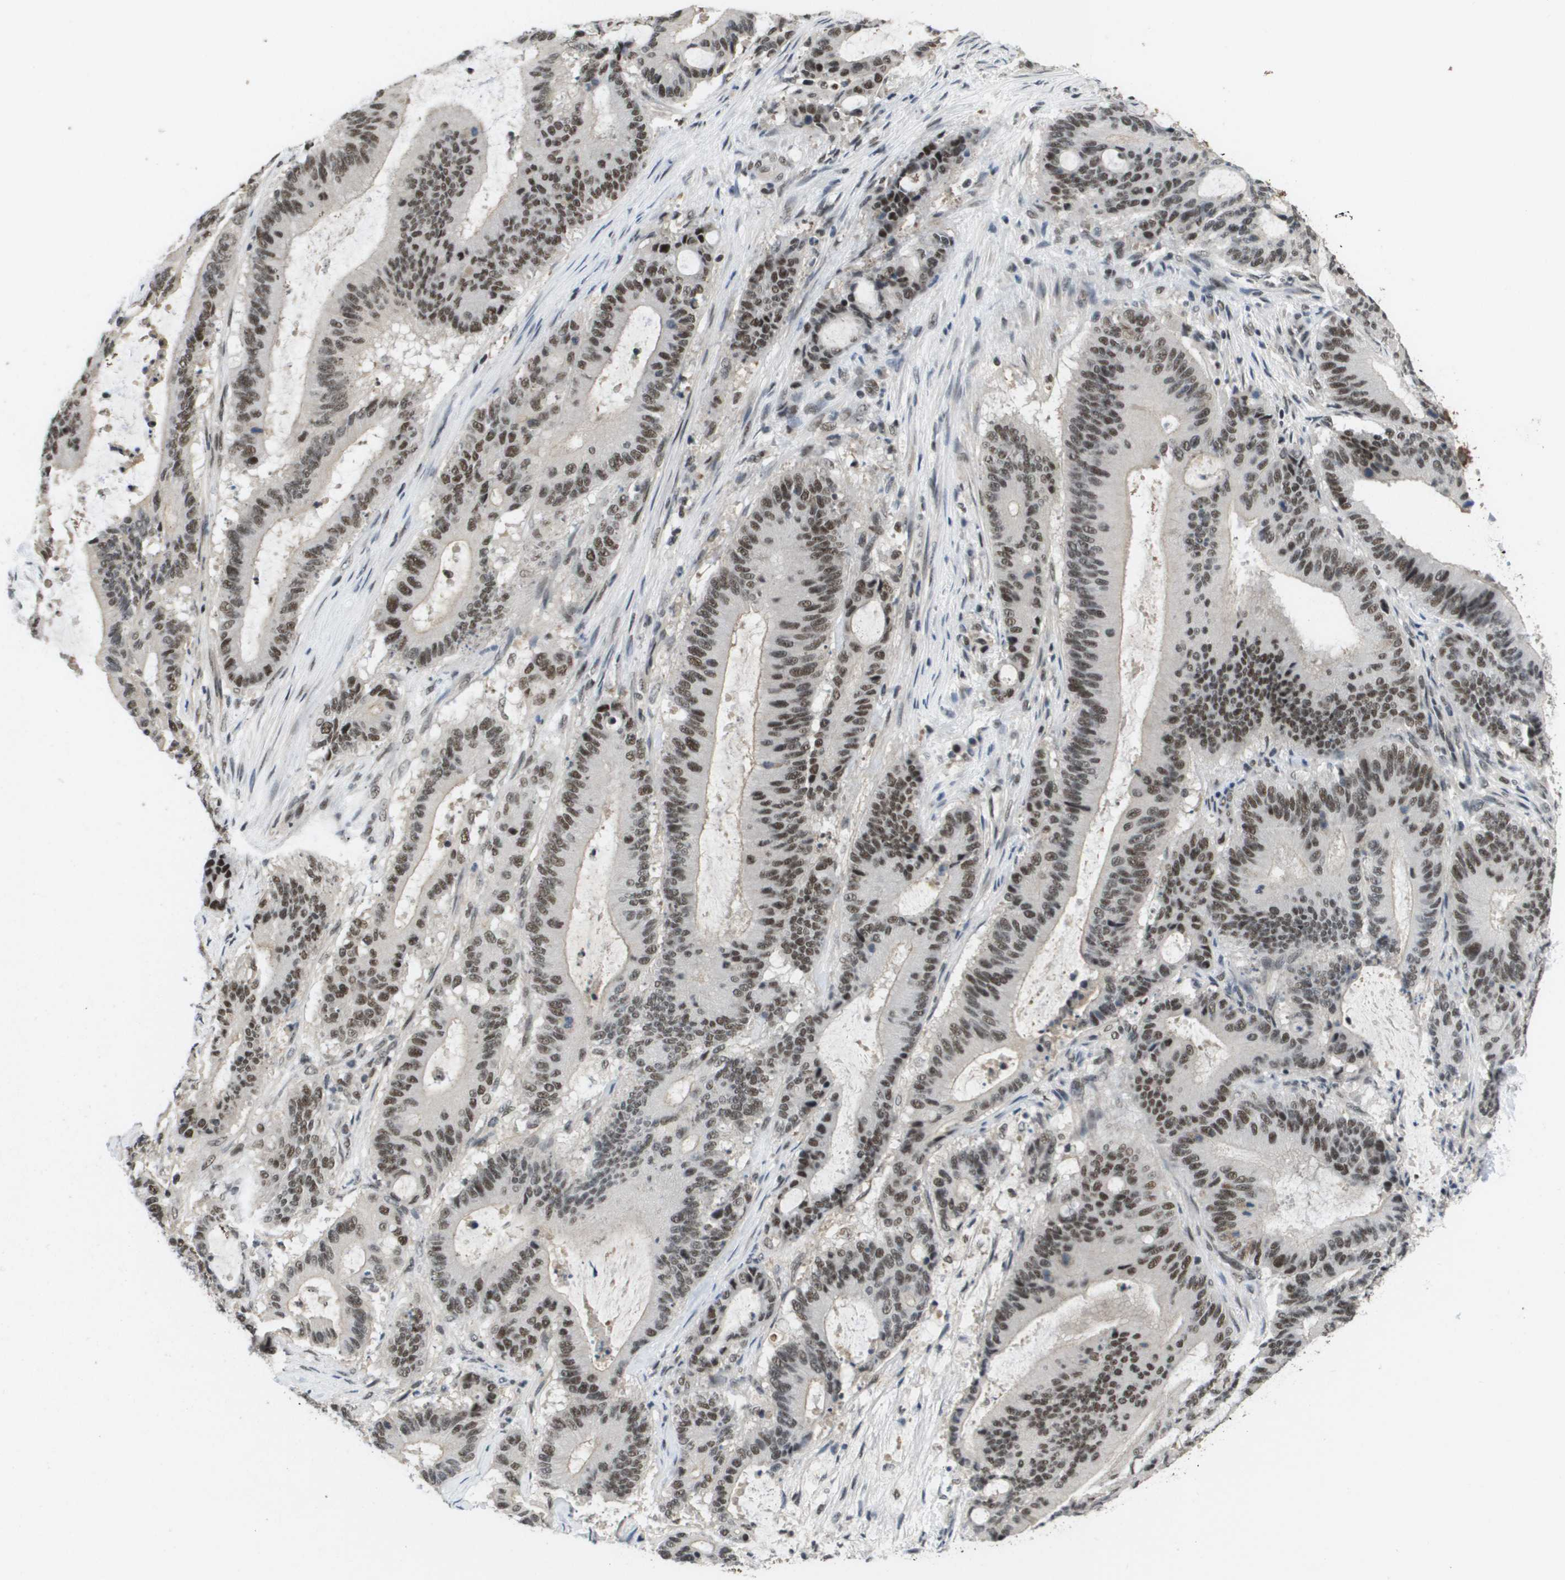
{"staining": {"intensity": "moderate", "quantity": ">75%", "location": "nuclear"}, "tissue": "liver cancer", "cell_type": "Tumor cells", "image_type": "cancer", "snomed": [{"axis": "morphology", "description": "Cholangiocarcinoma"}, {"axis": "topography", "description": "Liver"}], "caption": "Immunohistochemical staining of cholangiocarcinoma (liver) demonstrates moderate nuclear protein positivity in about >75% of tumor cells.", "gene": "ISY1", "patient": {"sex": "female", "age": 73}}